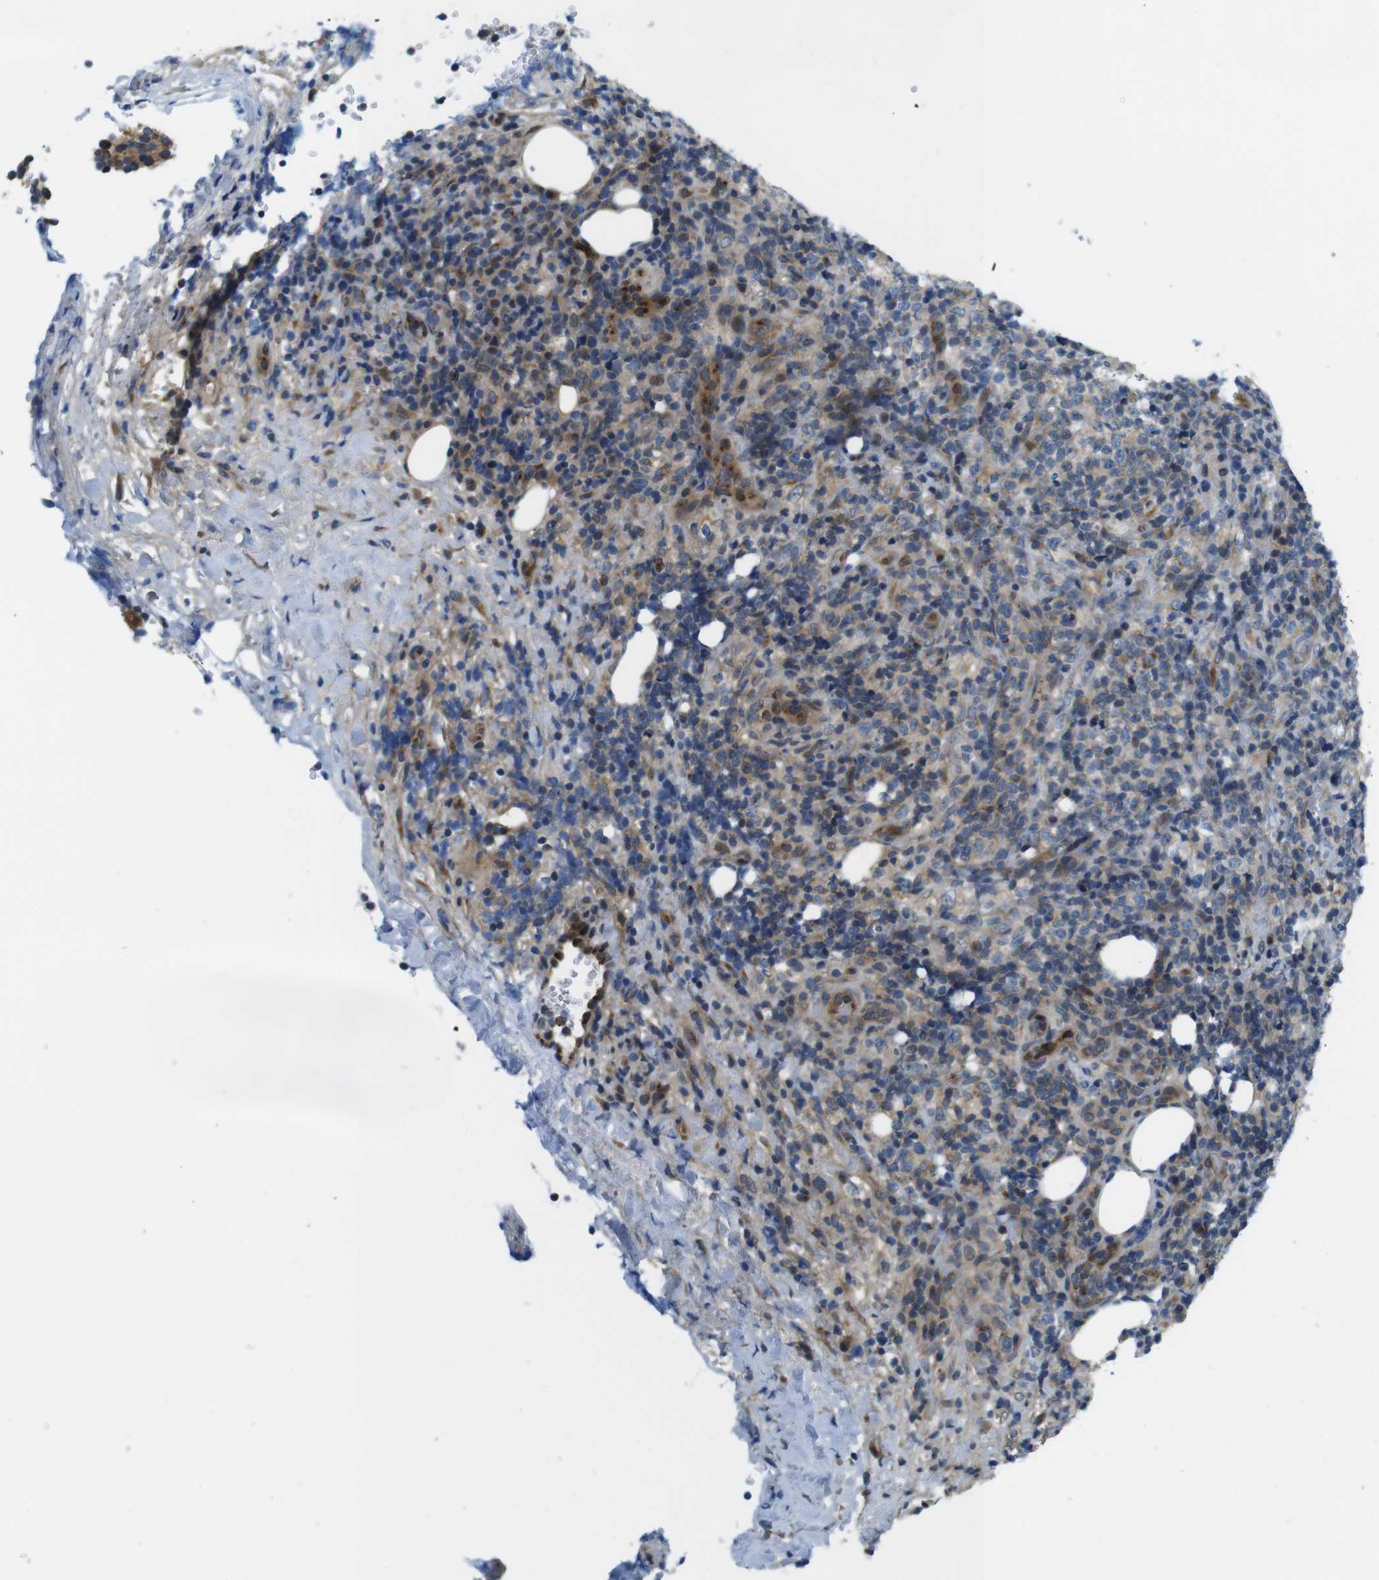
{"staining": {"intensity": "moderate", "quantity": "25%-75%", "location": "cytoplasmic/membranous"}, "tissue": "lymphoma", "cell_type": "Tumor cells", "image_type": "cancer", "snomed": [{"axis": "morphology", "description": "Malignant lymphoma, non-Hodgkin's type, High grade"}, {"axis": "topography", "description": "Lymph node"}], "caption": "Malignant lymphoma, non-Hodgkin's type (high-grade) was stained to show a protein in brown. There is medium levels of moderate cytoplasmic/membranous positivity in approximately 25%-75% of tumor cells.", "gene": "ZDHHC3", "patient": {"sex": "female", "age": 76}}